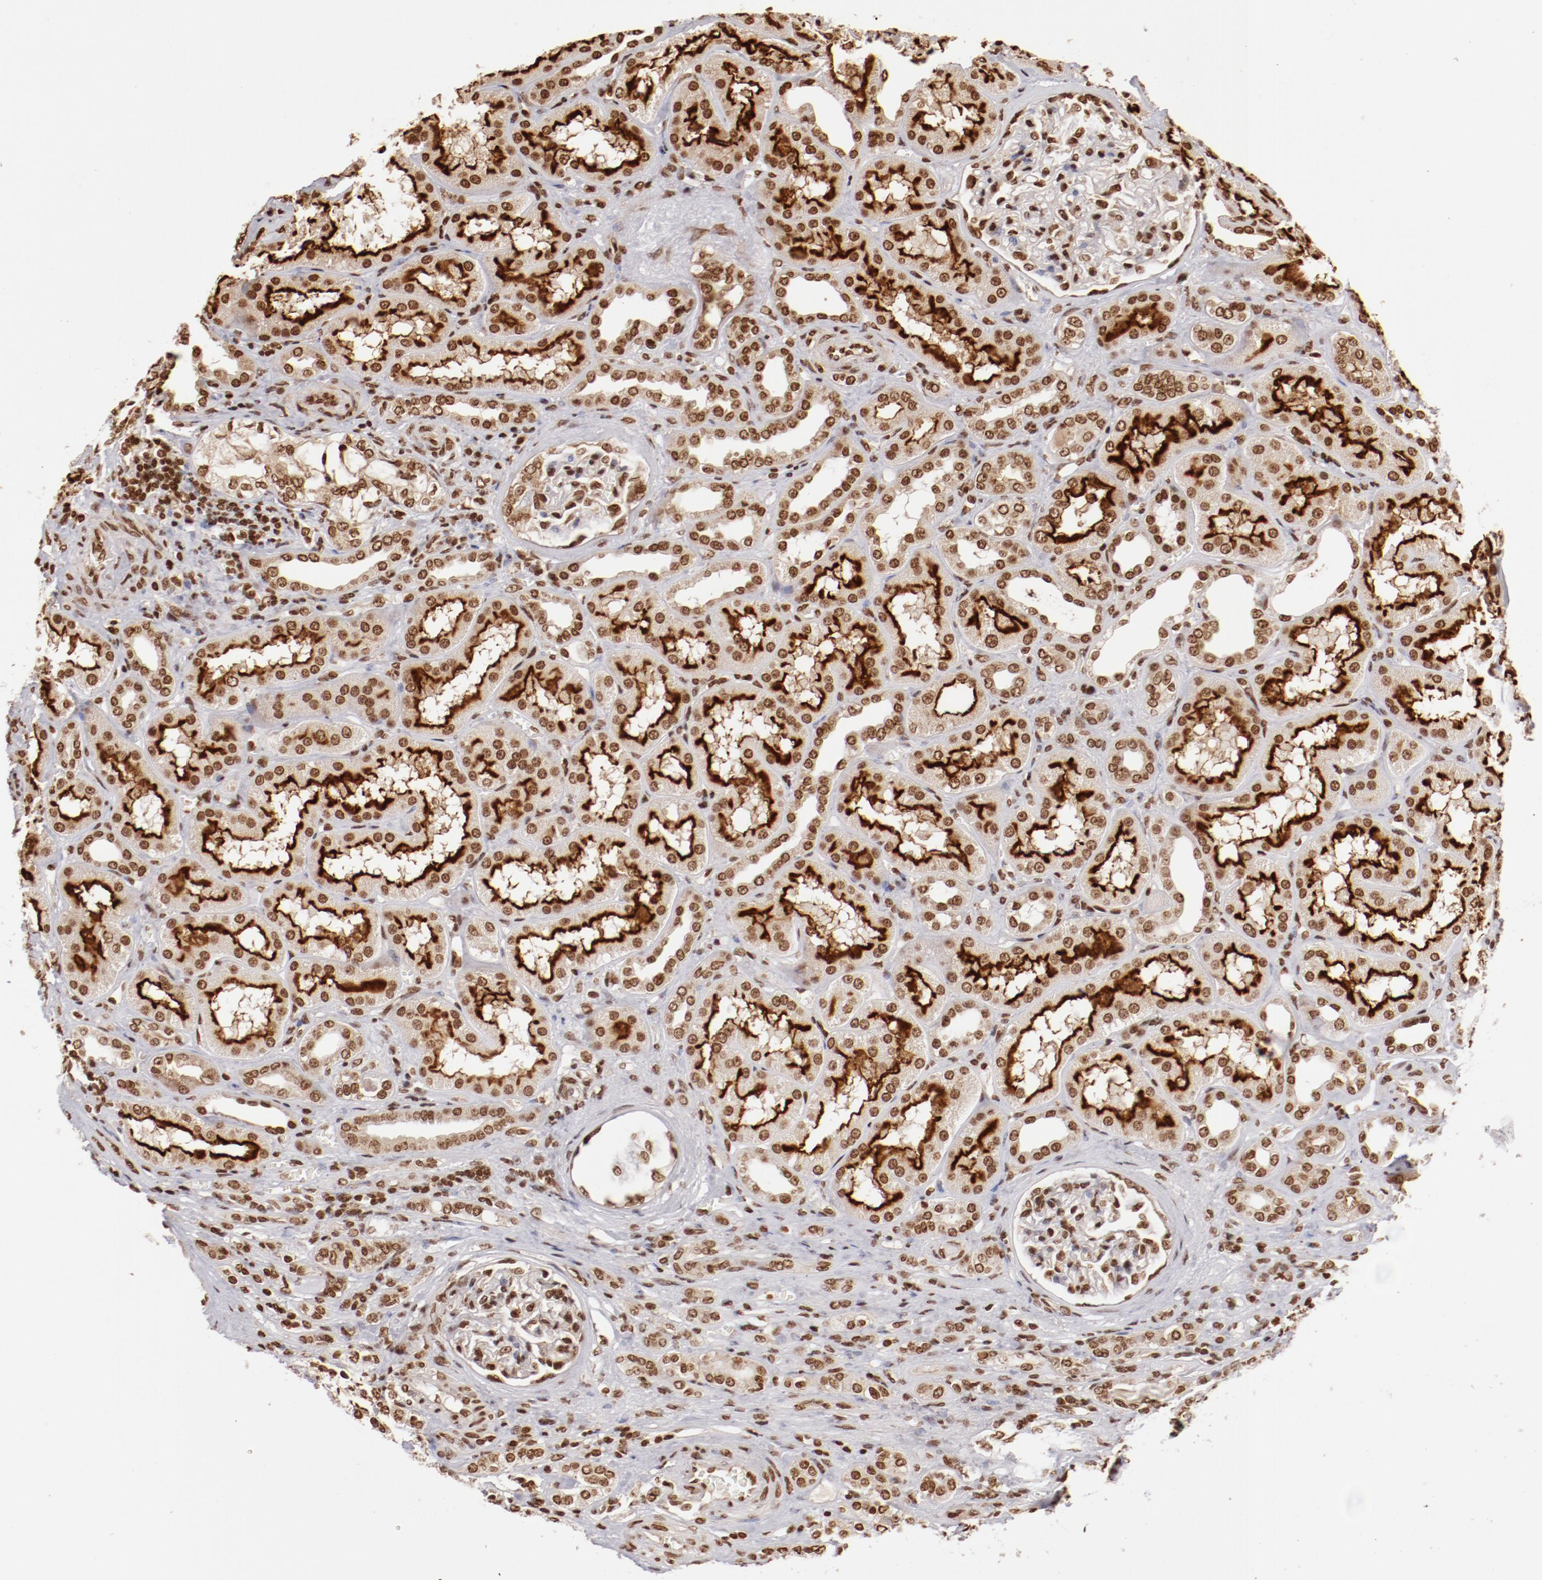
{"staining": {"intensity": "moderate", "quantity": ">75%", "location": "nuclear"}, "tissue": "renal cancer", "cell_type": "Tumor cells", "image_type": "cancer", "snomed": [{"axis": "morphology", "description": "Adenocarcinoma, NOS"}, {"axis": "topography", "description": "Kidney"}], "caption": "Renal adenocarcinoma stained for a protein (brown) exhibits moderate nuclear positive staining in approximately >75% of tumor cells.", "gene": "ABL2", "patient": {"sex": "male", "age": 46}}